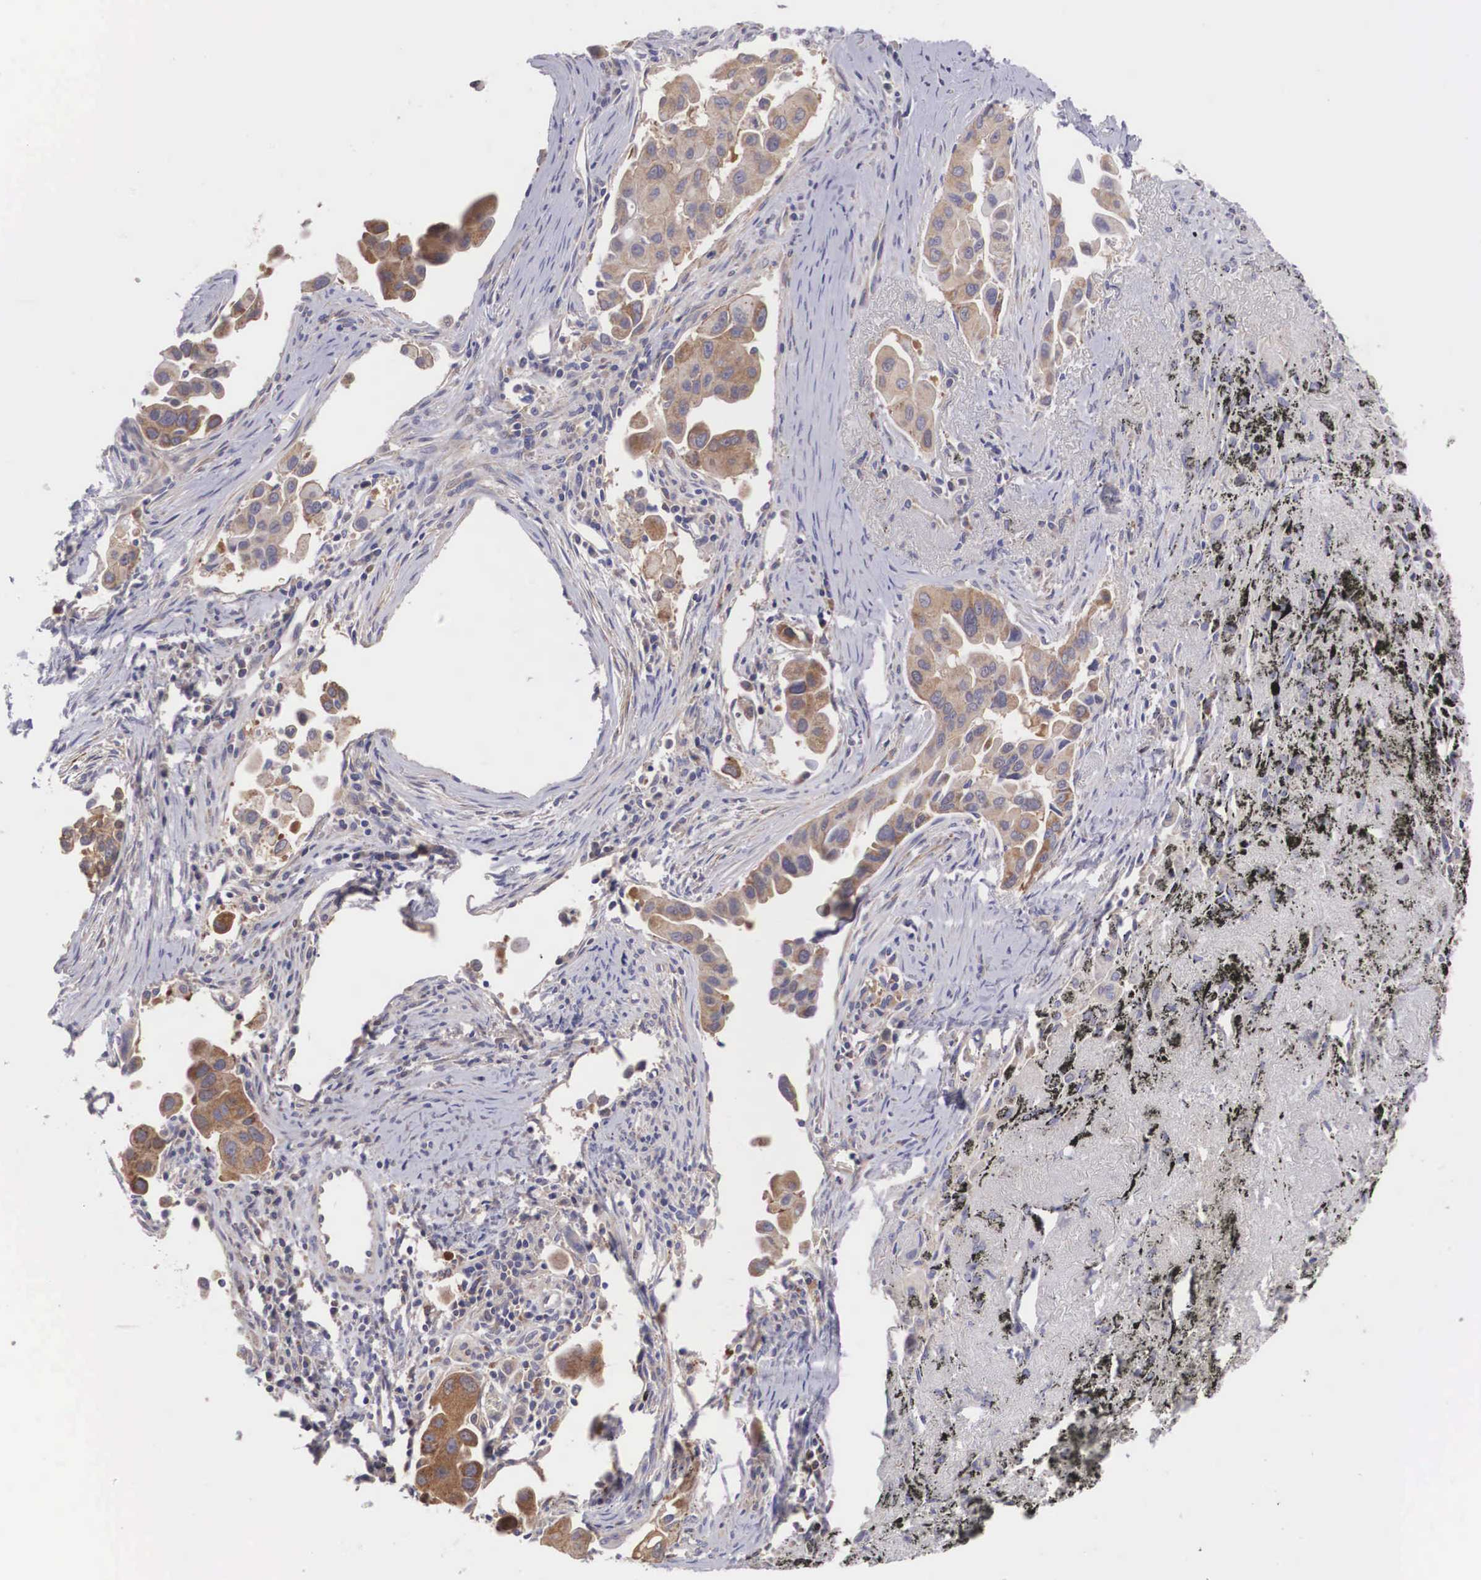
{"staining": {"intensity": "moderate", "quantity": ">75%", "location": "cytoplasmic/membranous"}, "tissue": "lung cancer", "cell_type": "Tumor cells", "image_type": "cancer", "snomed": [{"axis": "morphology", "description": "Adenocarcinoma, NOS"}, {"axis": "topography", "description": "Lung"}], "caption": "Protein expression analysis of human adenocarcinoma (lung) reveals moderate cytoplasmic/membranous staining in approximately >75% of tumor cells.", "gene": "TXLNG", "patient": {"sex": "male", "age": 68}}